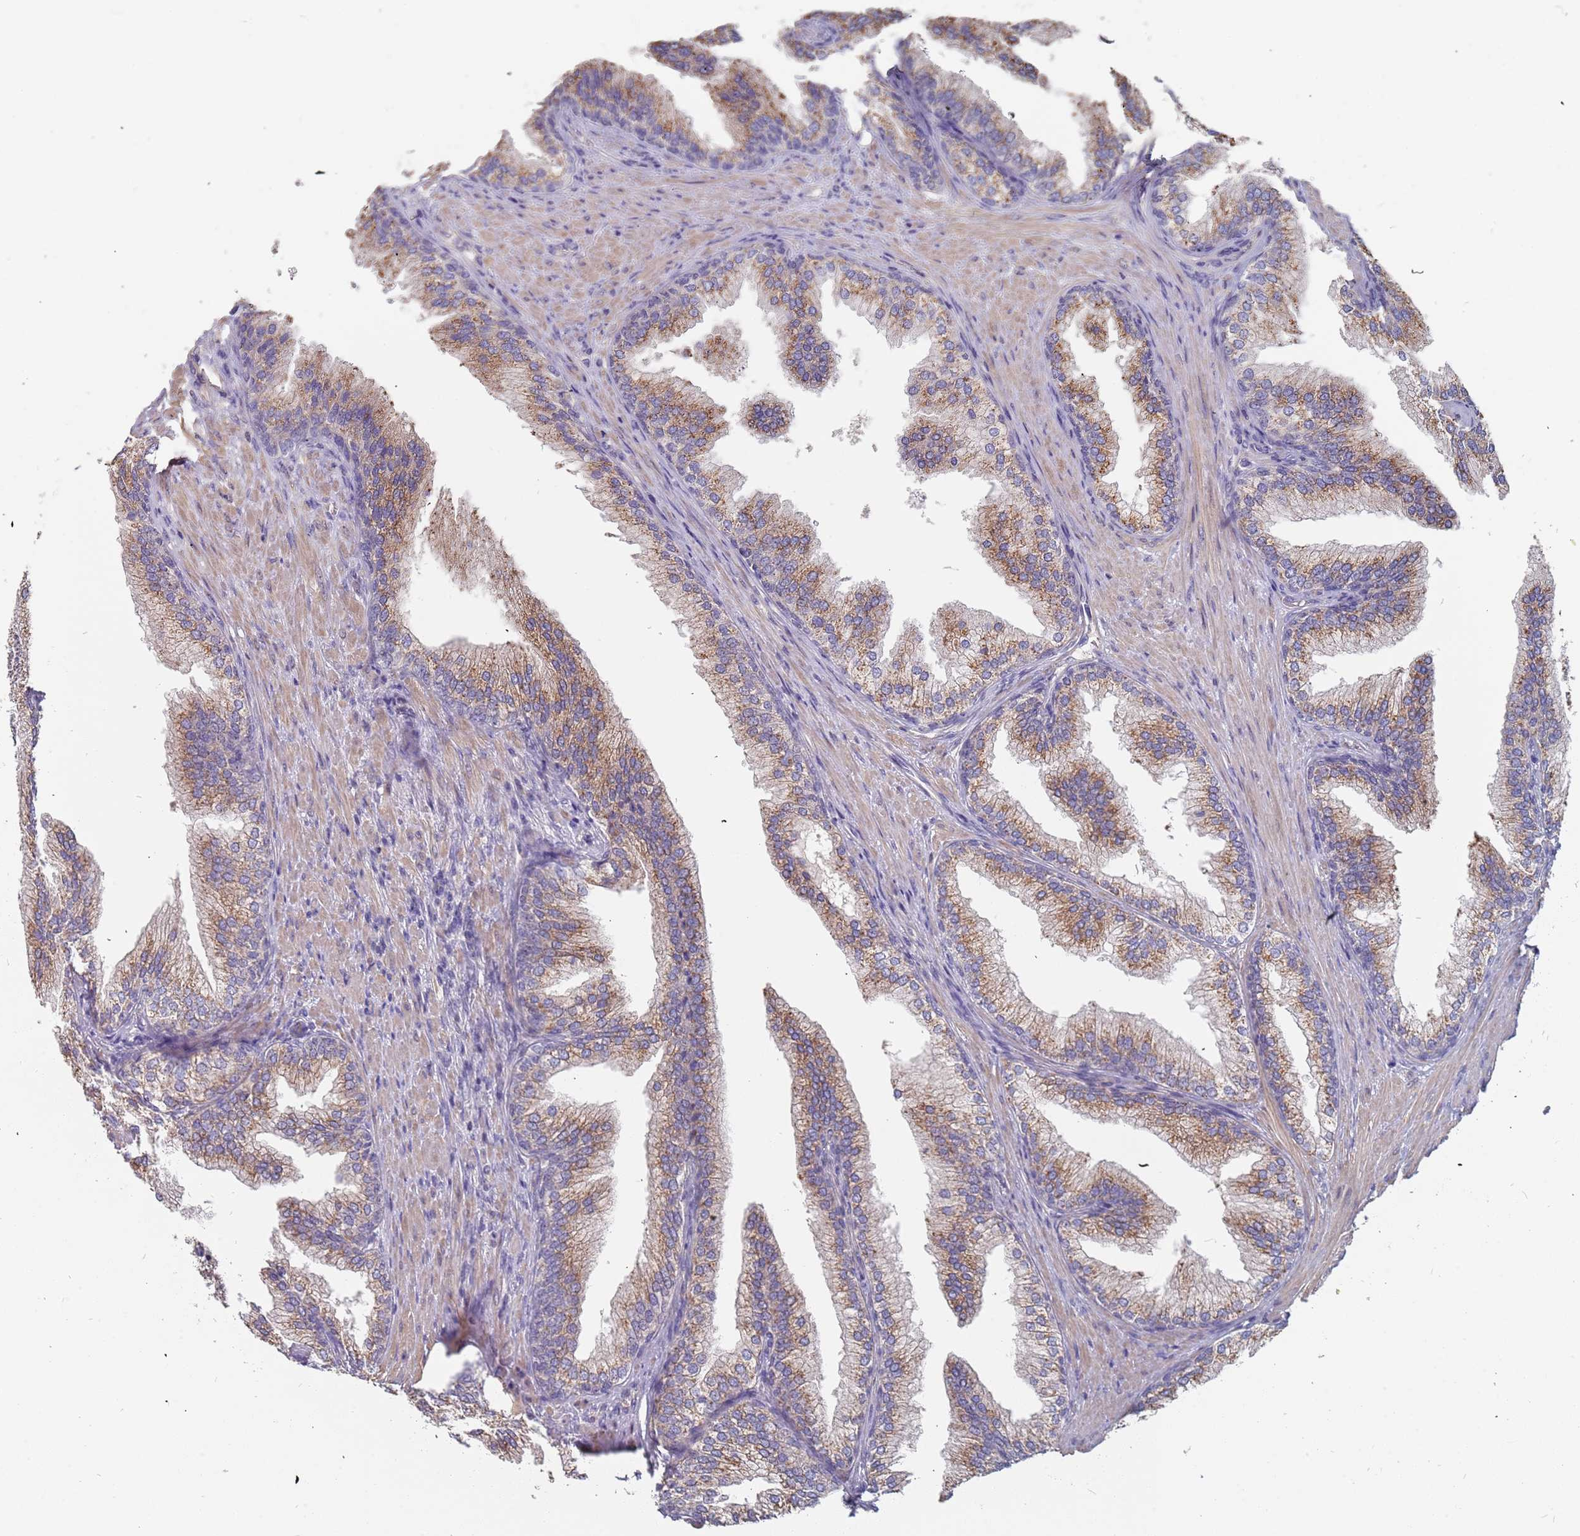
{"staining": {"intensity": "moderate", "quantity": "25%-75%", "location": "cytoplasmic/membranous"}, "tissue": "prostate", "cell_type": "Glandular cells", "image_type": "normal", "snomed": [{"axis": "morphology", "description": "Normal tissue, NOS"}, {"axis": "topography", "description": "Prostate"}], "caption": "Glandular cells demonstrate medium levels of moderate cytoplasmic/membranous staining in approximately 25%-75% of cells in unremarkable prostate.", "gene": "TCEANC2", "patient": {"sex": "male", "age": 76}}